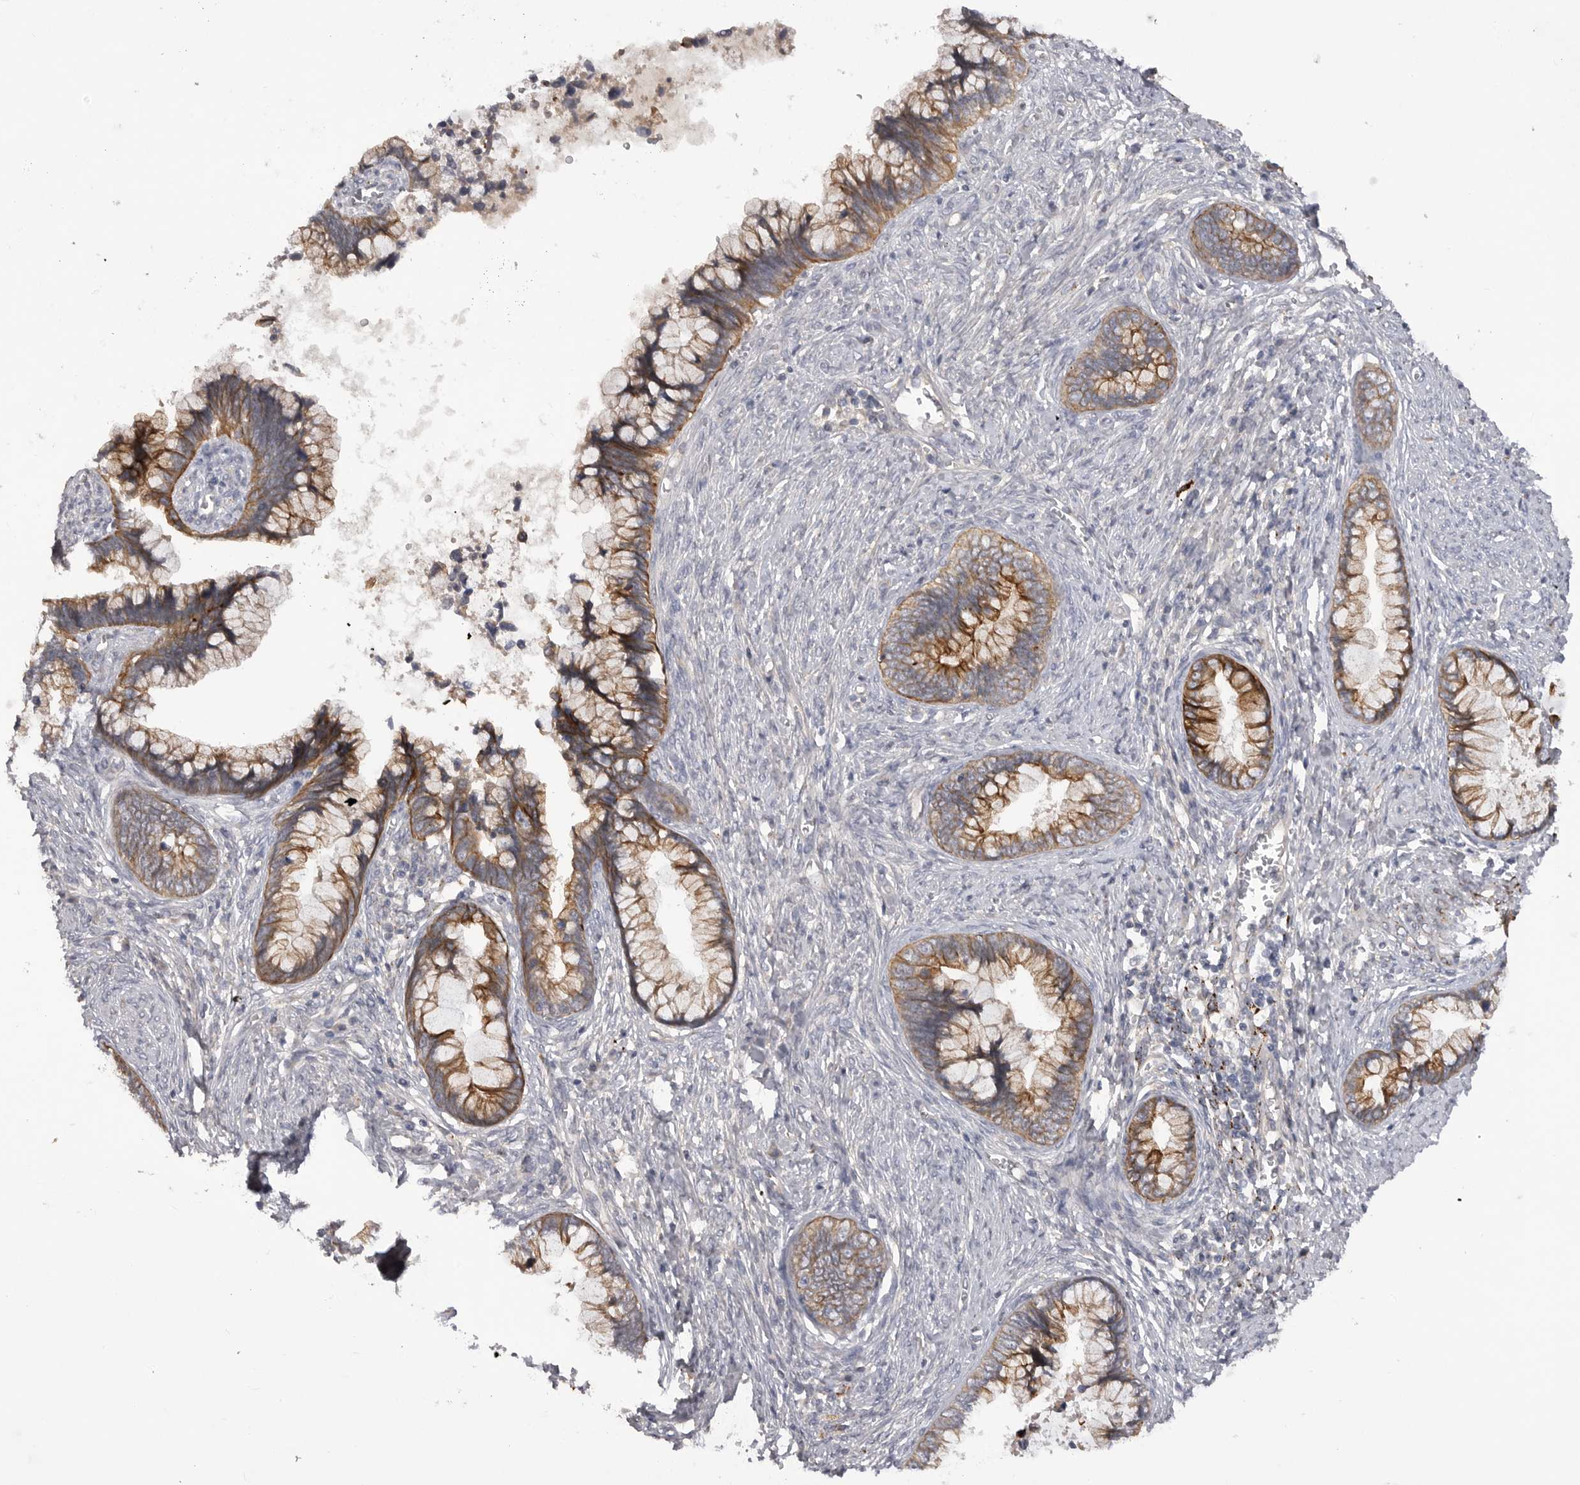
{"staining": {"intensity": "moderate", "quantity": ">75%", "location": "cytoplasmic/membranous"}, "tissue": "cervical cancer", "cell_type": "Tumor cells", "image_type": "cancer", "snomed": [{"axis": "morphology", "description": "Adenocarcinoma, NOS"}, {"axis": "topography", "description": "Cervix"}], "caption": "This photomicrograph demonstrates immunohistochemistry staining of adenocarcinoma (cervical), with medium moderate cytoplasmic/membranous staining in approximately >75% of tumor cells.", "gene": "DHDDS", "patient": {"sex": "female", "age": 44}}